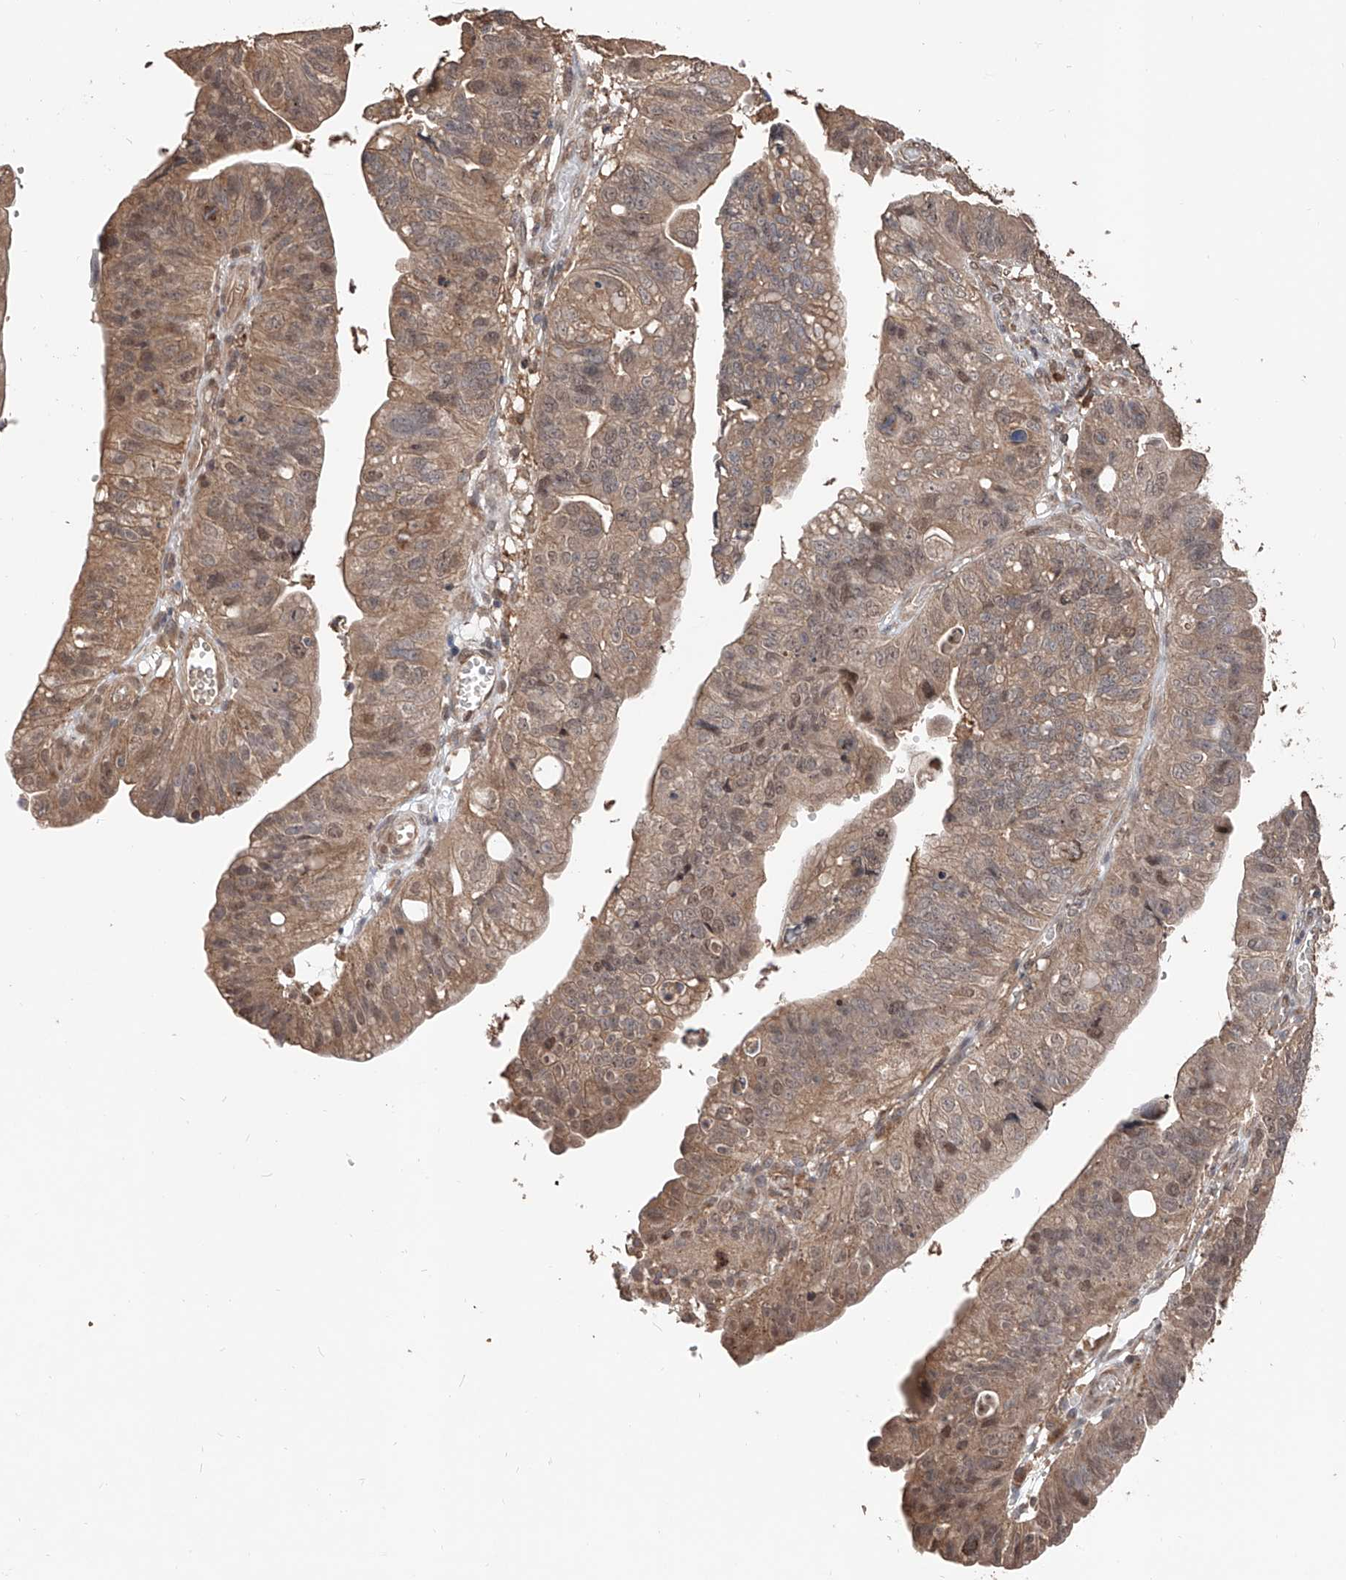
{"staining": {"intensity": "moderate", "quantity": ">75%", "location": "cytoplasmic/membranous,nuclear"}, "tissue": "stomach cancer", "cell_type": "Tumor cells", "image_type": "cancer", "snomed": [{"axis": "morphology", "description": "Adenocarcinoma, NOS"}, {"axis": "topography", "description": "Stomach"}], "caption": "Protein analysis of stomach adenocarcinoma tissue displays moderate cytoplasmic/membranous and nuclear staining in about >75% of tumor cells.", "gene": "FAM135A", "patient": {"sex": "male", "age": 59}}